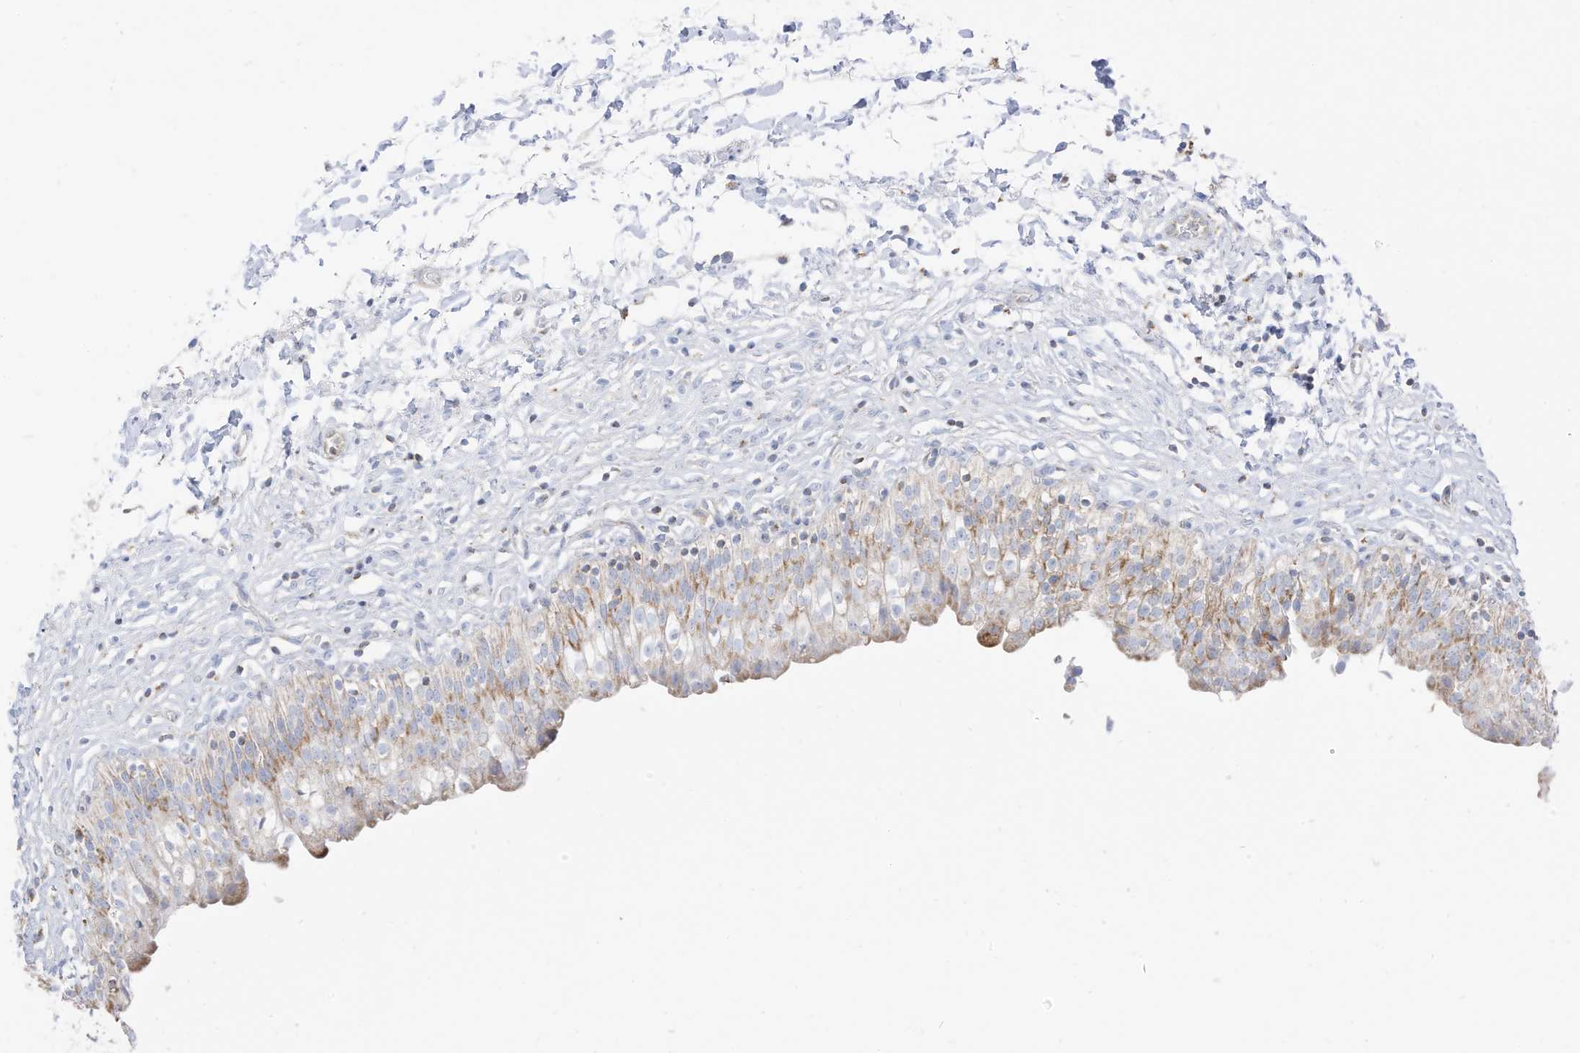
{"staining": {"intensity": "weak", "quantity": "25%-75%", "location": "cytoplasmic/membranous"}, "tissue": "urinary bladder", "cell_type": "Urothelial cells", "image_type": "normal", "snomed": [{"axis": "morphology", "description": "Normal tissue, NOS"}, {"axis": "topography", "description": "Urinary bladder"}], "caption": "Weak cytoplasmic/membranous staining for a protein is present in approximately 25%-75% of urothelial cells of benign urinary bladder using immunohistochemistry (IHC).", "gene": "ETHE1", "patient": {"sex": "male", "age": 55}}